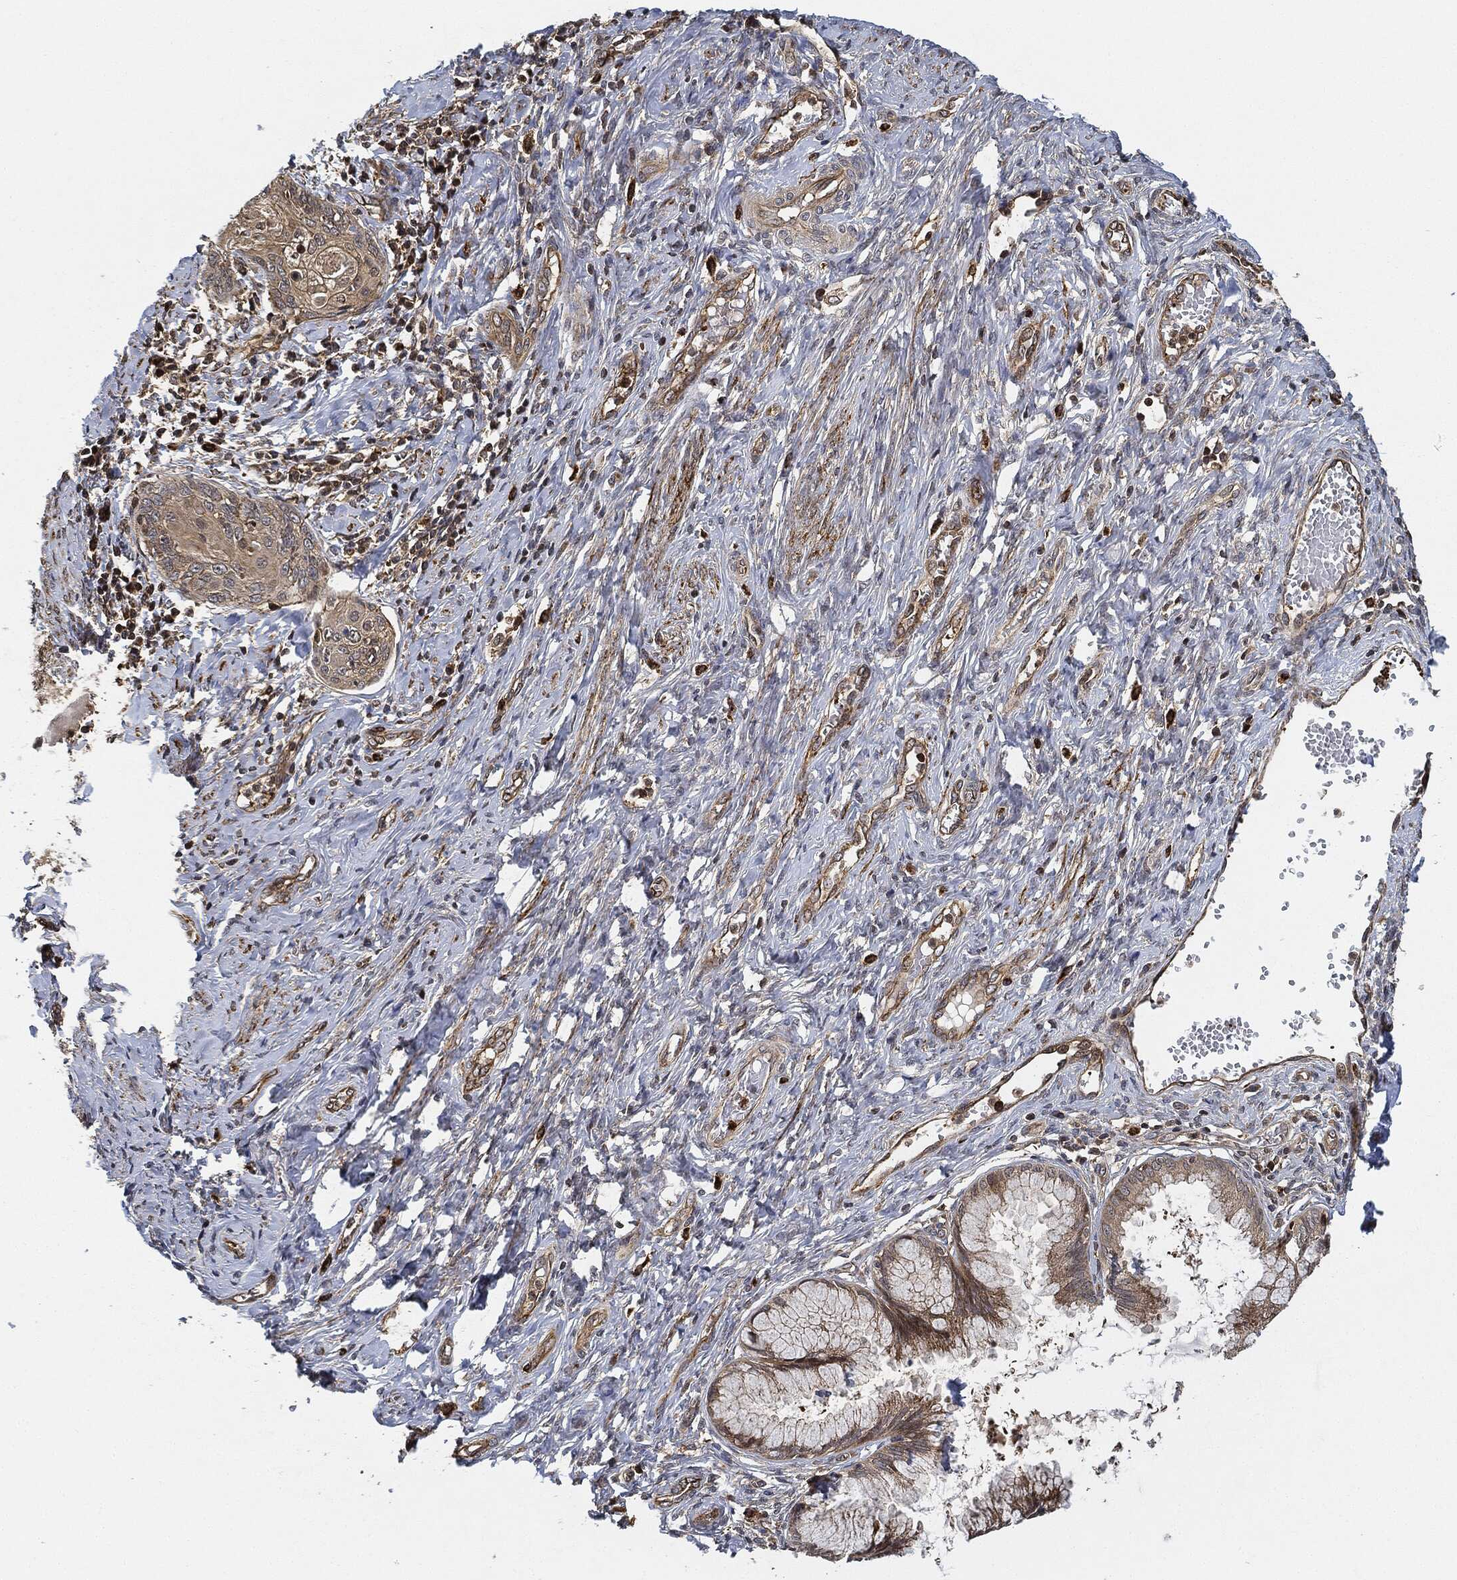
{"staining": {"intensity": "weak", "quantity": "25%-75%", "location": "cytoplasmic/membranous"}, "tissue": "cervical cancer", "cell_type": "Tumor cells", "image_type": "cancer", "snomed": [{"axis": "morphology", "description": "Normal tissue, NOS"}, {"axis": "morphology", "description": "Squamous cell carcinoma, NOS"}, {"axis": "topography", "description": "Cervix"}], "caption": "Human squamous cell carcinoma (cervical) stained for a protein (brown) demonstrates weak cytoplasmic/membranous positive staining in about 25%-75% of tumor cells.", "gene": "MAP3K3", "patient": {"sex": "female", "age": 39}}